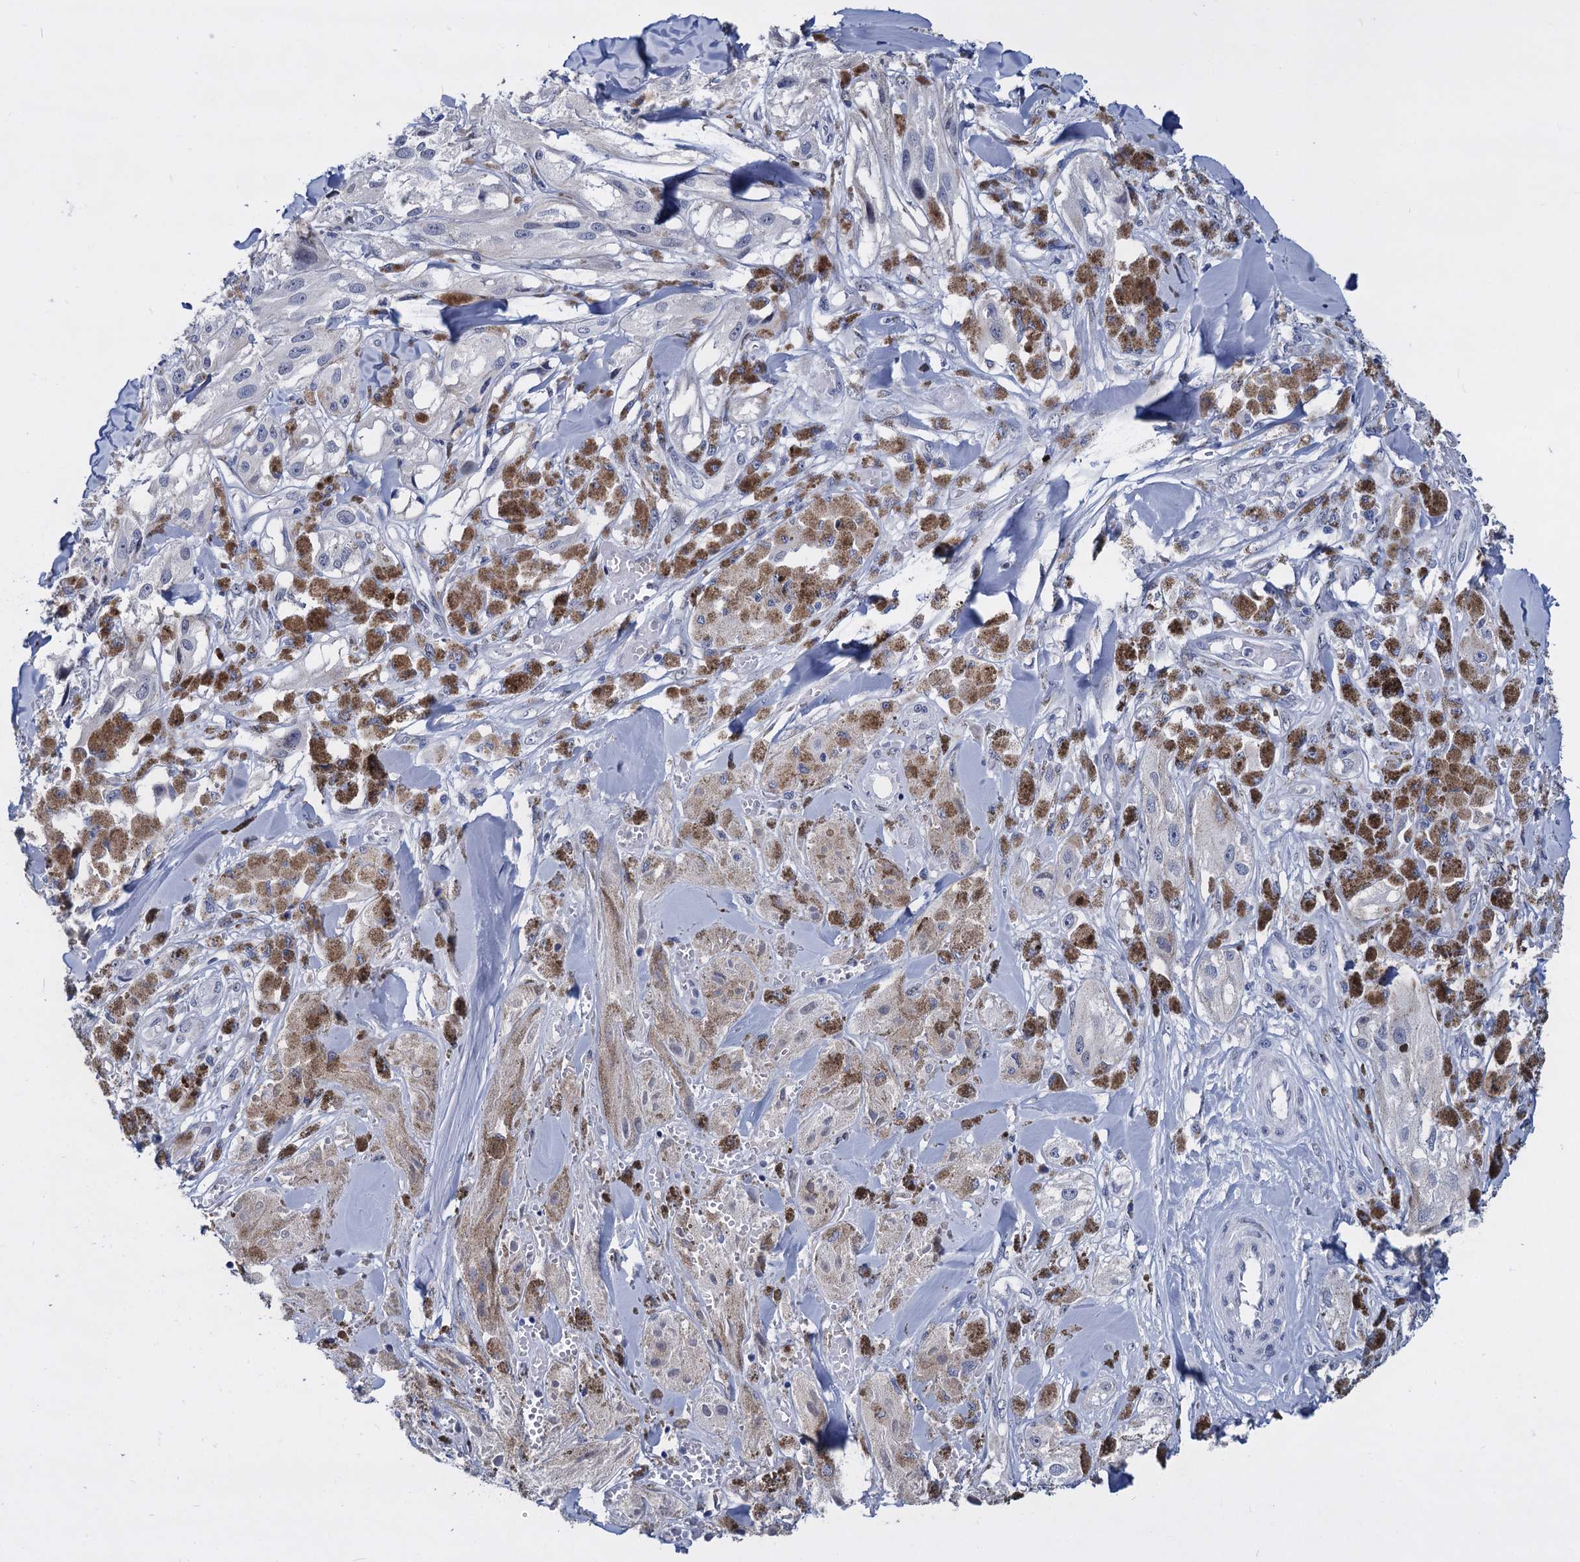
{"staining": {"intensity": "negative", "quantity": "none", "location": "none"}, "tissue": "melanoma", "cell_type": "Tumor cells", "image_type": "cancer", "snomed": [{"axis": "morphology", "description": "Malignant melanoma, NOS"}, {"axis": "topography", "description": "Skin"}], "caption": "DAB immunohistochemical staining of melanoma displays no significant expression in tumor cells.", "gene": "MAGEA4", "patient": {"sex": "male", "age": 88}}